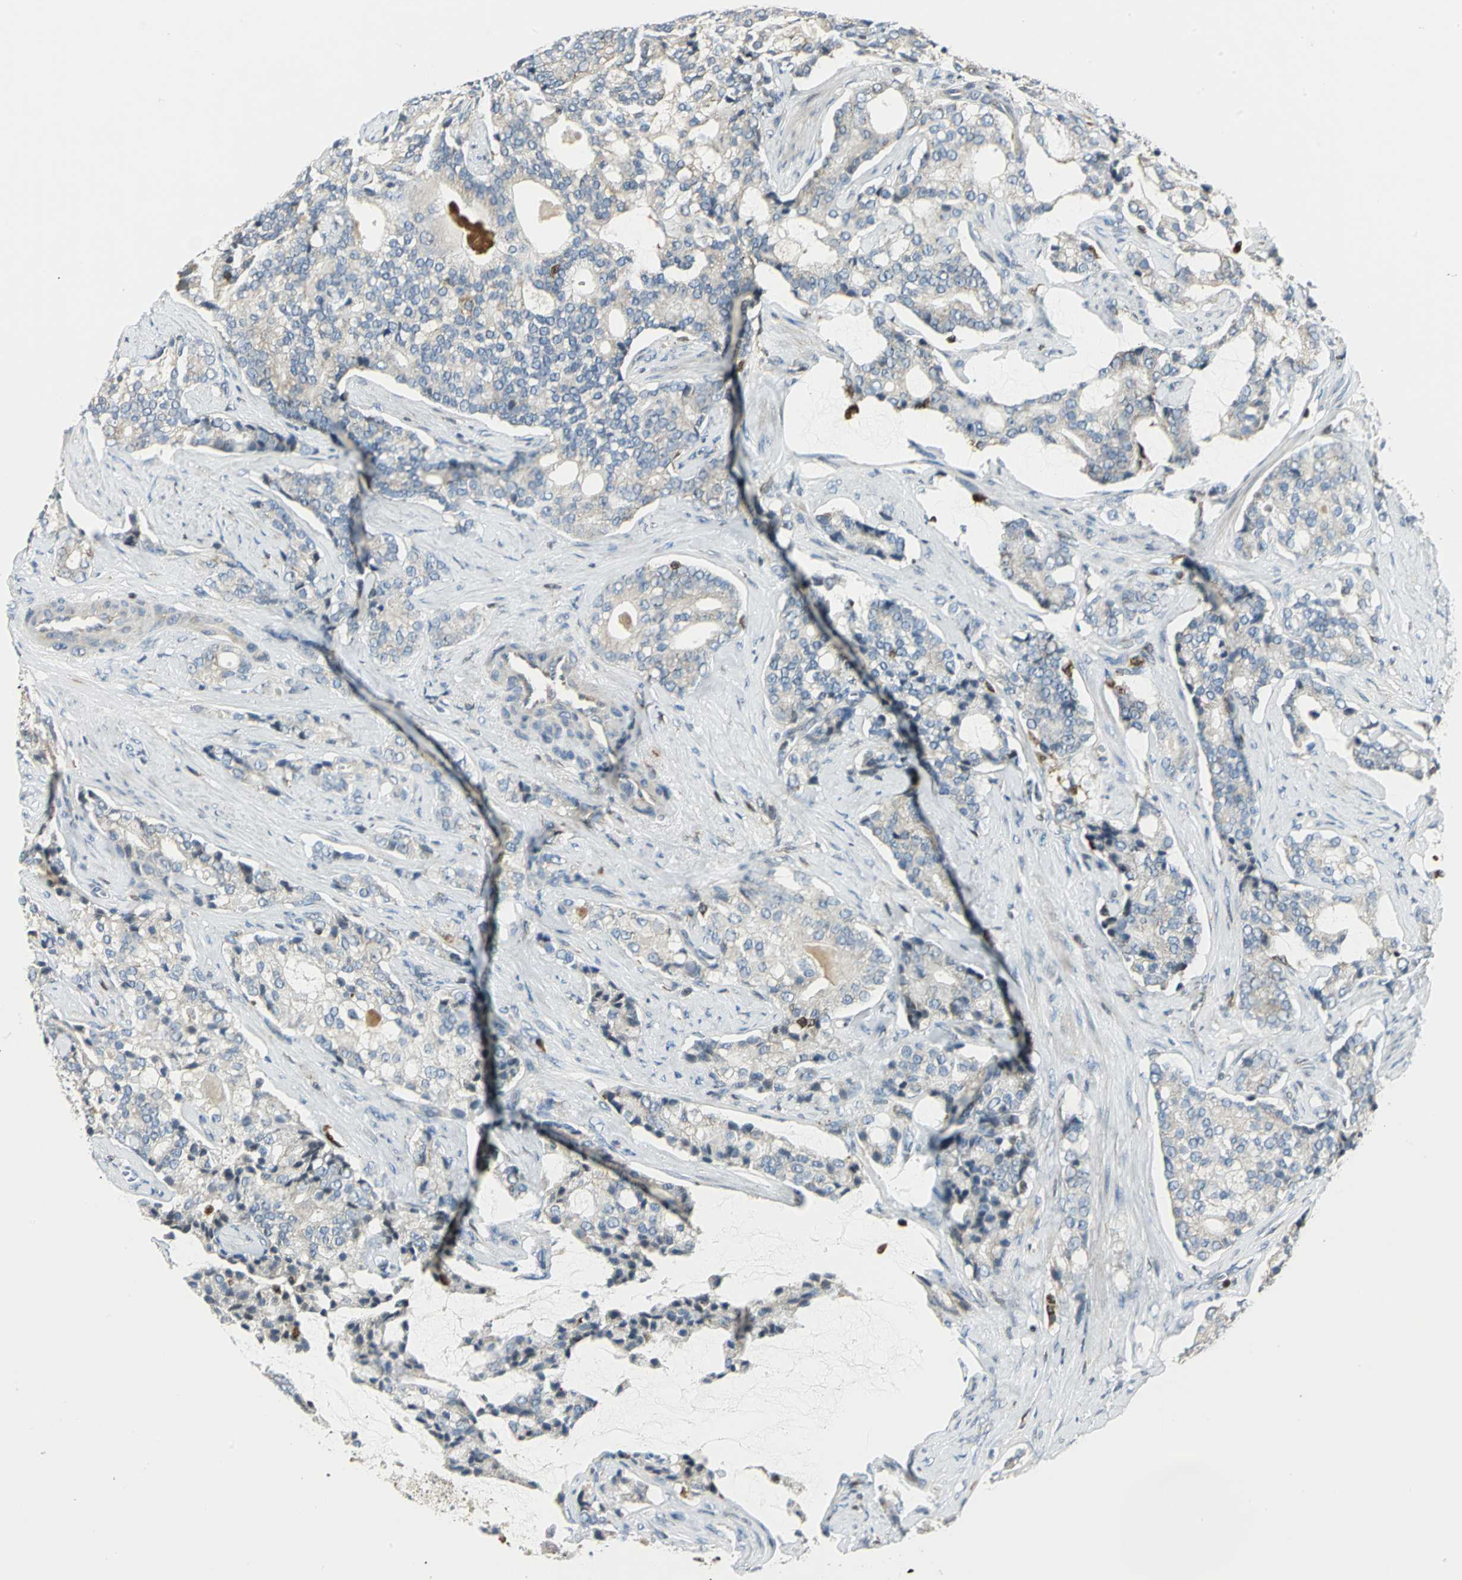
{"staining": {"intensity": "weak", "quantity": "25%-75%", "location": "cytoplasmic/membranous"}, "tissue": "prostate cancer", "cell_type": "Tumor cells", "image_type": "cancer", "snomed": [{"axis": "morphology", "description": "Adenocarcinoma, Low grade"}, {"axis": "topography", "description": "Prostate"}], "caption": "A high-resolution histopathology image shows immunohistochemistry staining of adenocarcinoma (low-grade) (prostate), which exhibits weak cytoplasmic/membranous positivity in approximately 25%-75% of tumor cells. (IHC, brightfield microscopy, high magnification).", "gene": "USP40", "patient": {"sex": "male", "age": 58}}